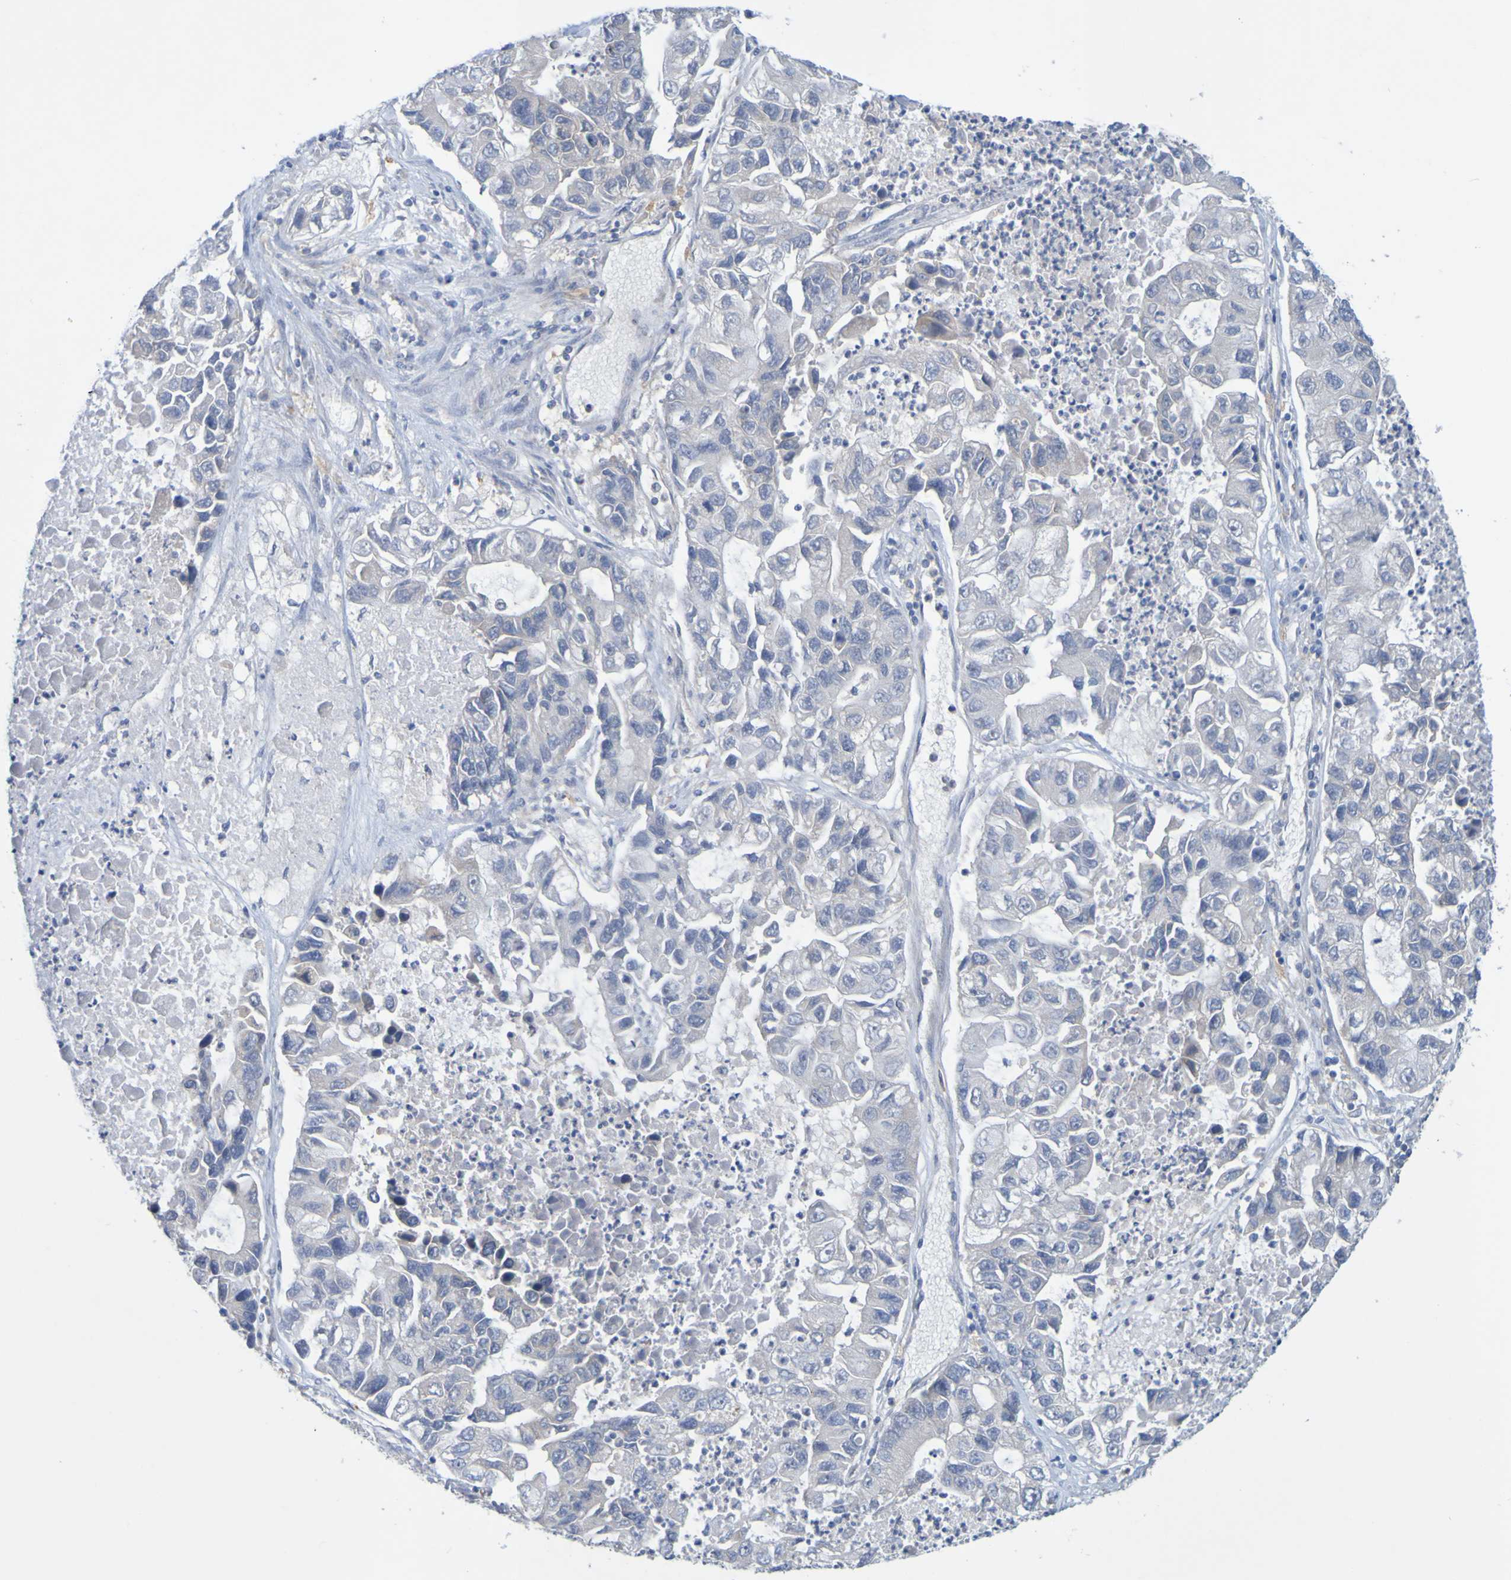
{"staining": {"intensity": "weak", "quantity": "<25%", "location": "cytoplasmic/membranous"}, "tissue": "lung cancer", "cell_type": "Tumor cells", "image_type": "cancer", "snomed": [{"axis": "morphology", "description": "Adenocarcinoma, NOS"}, {"axis": "topography", "description": "Lung"}], "caption": "Immunohistochemical staining of human adenocarcinoma (lung) demonstrates no significant expression in tumor cells.", "gene": "LILRB5", "patient": {"sex": "female", "age": 51}}